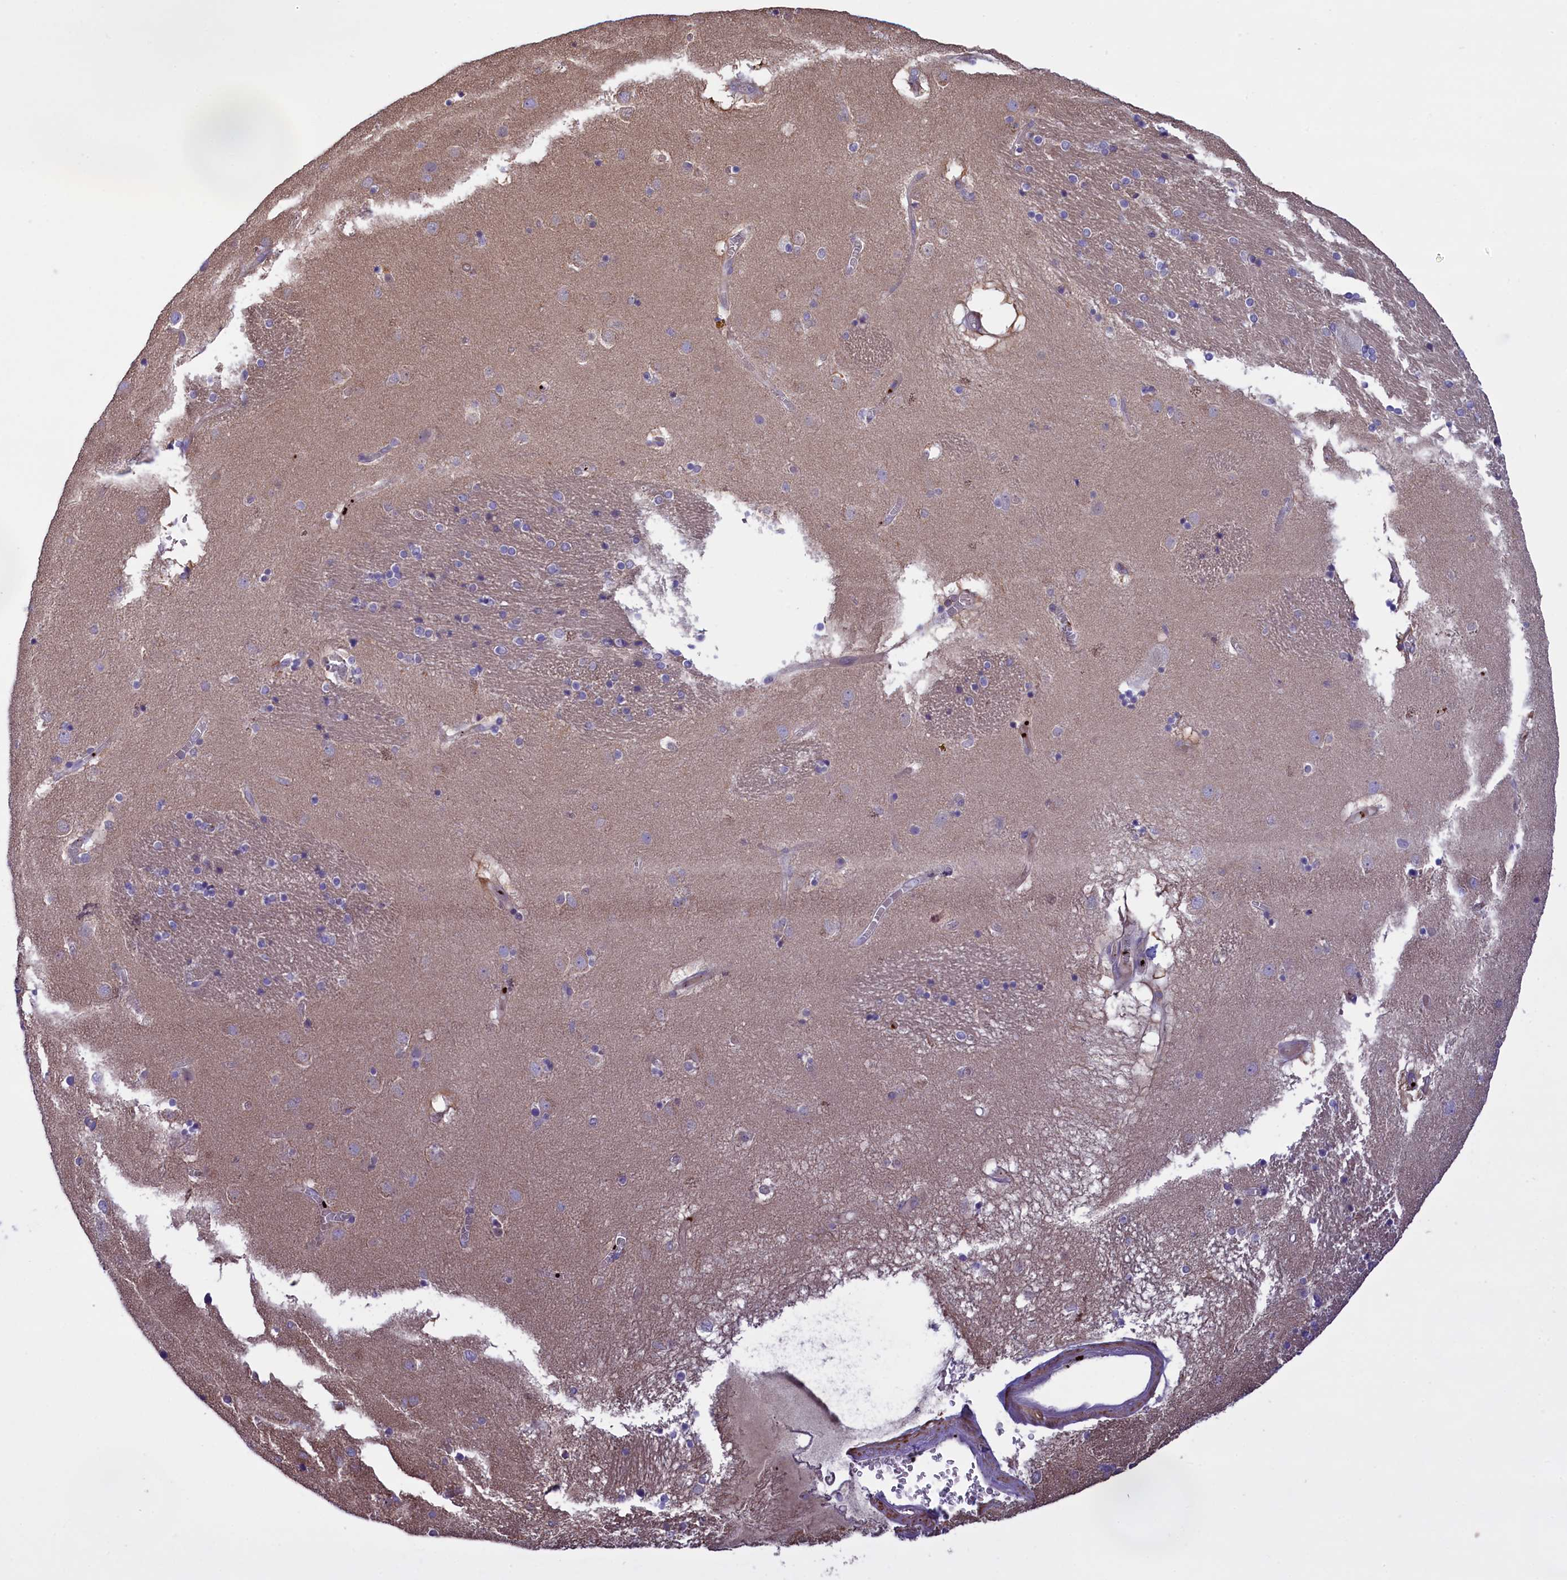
{"staining": {"intensity": "negative", "quantity": "none", "location": "none"}, "tissue": "caudate", "cell_type": "Glial cells", "image_type": "normal", "snomed": [{"axis": "morphology", "description": "Normal tissue, NOS"}, {"axis": "topography", "description": "Lateral ventricle wall"}], "caption": "A histopathology image of caudate stained for a protein shows no brown staining in glial cells.", "gene": "HEATR3", "patient": {"sex": "male", "age": 70}}